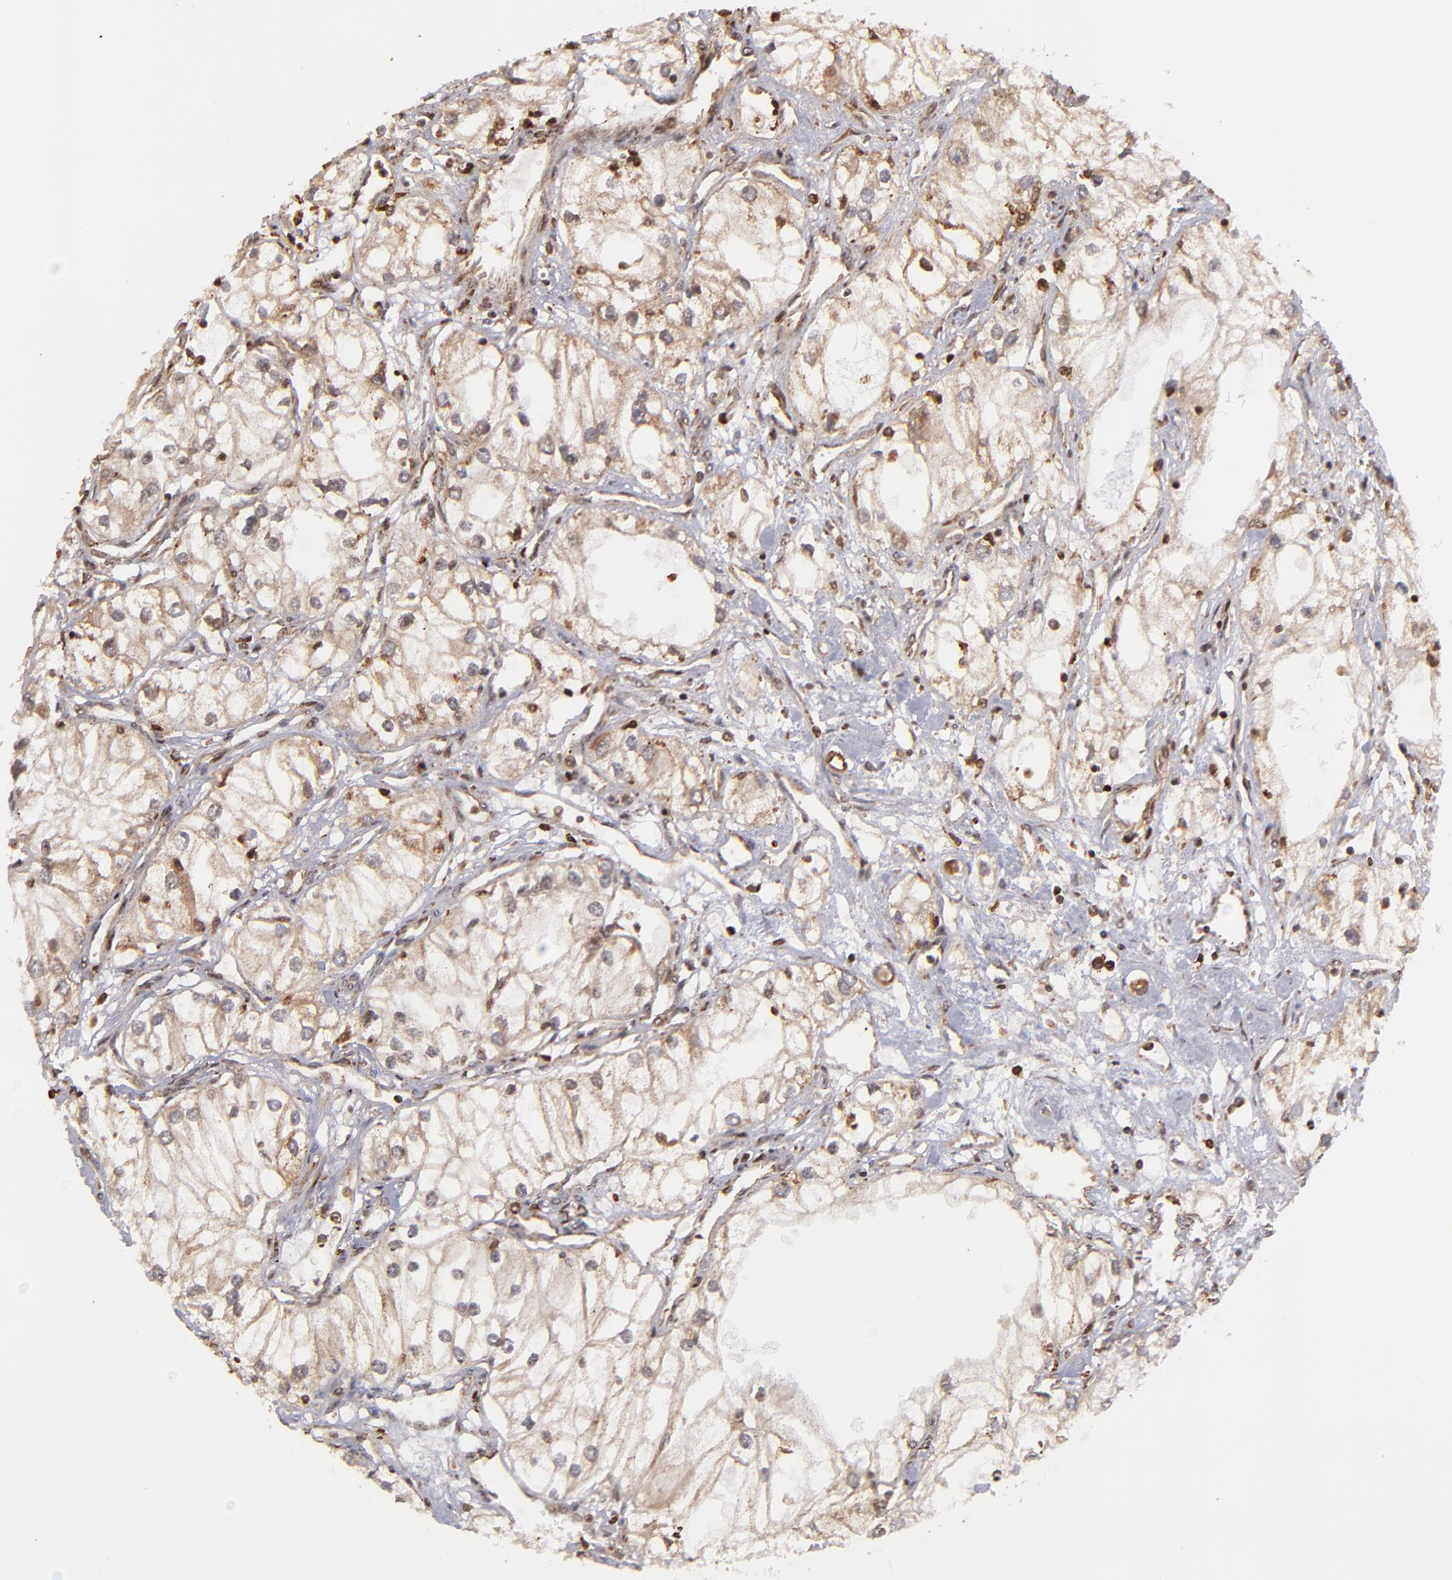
{"staining": {"intensity": "weak", "quantity": ">75%", "location": "cytoplasmic/membranous,nuclear"}, "tissue": "renal cancer", "cell_type": "Tumor cells", "image_type": "cancer", "snomed": [{"axis": "morphology", "description": "Adenocarcinoma, NOS"}, {"axis": "topography", "description": "Kidney"}], "caption": "High-power microscopy captured an immunohistochemistry micrograph of renal cancer (adenocarcinoma), revealing weak cytoplasmic/membranous and nuclear expression in approximately >75% of tumor cells. (IHC, brightfield microscopy, high magnification).", "gene": "RGS6", "patient": {"sex": "male", "age": 57}}